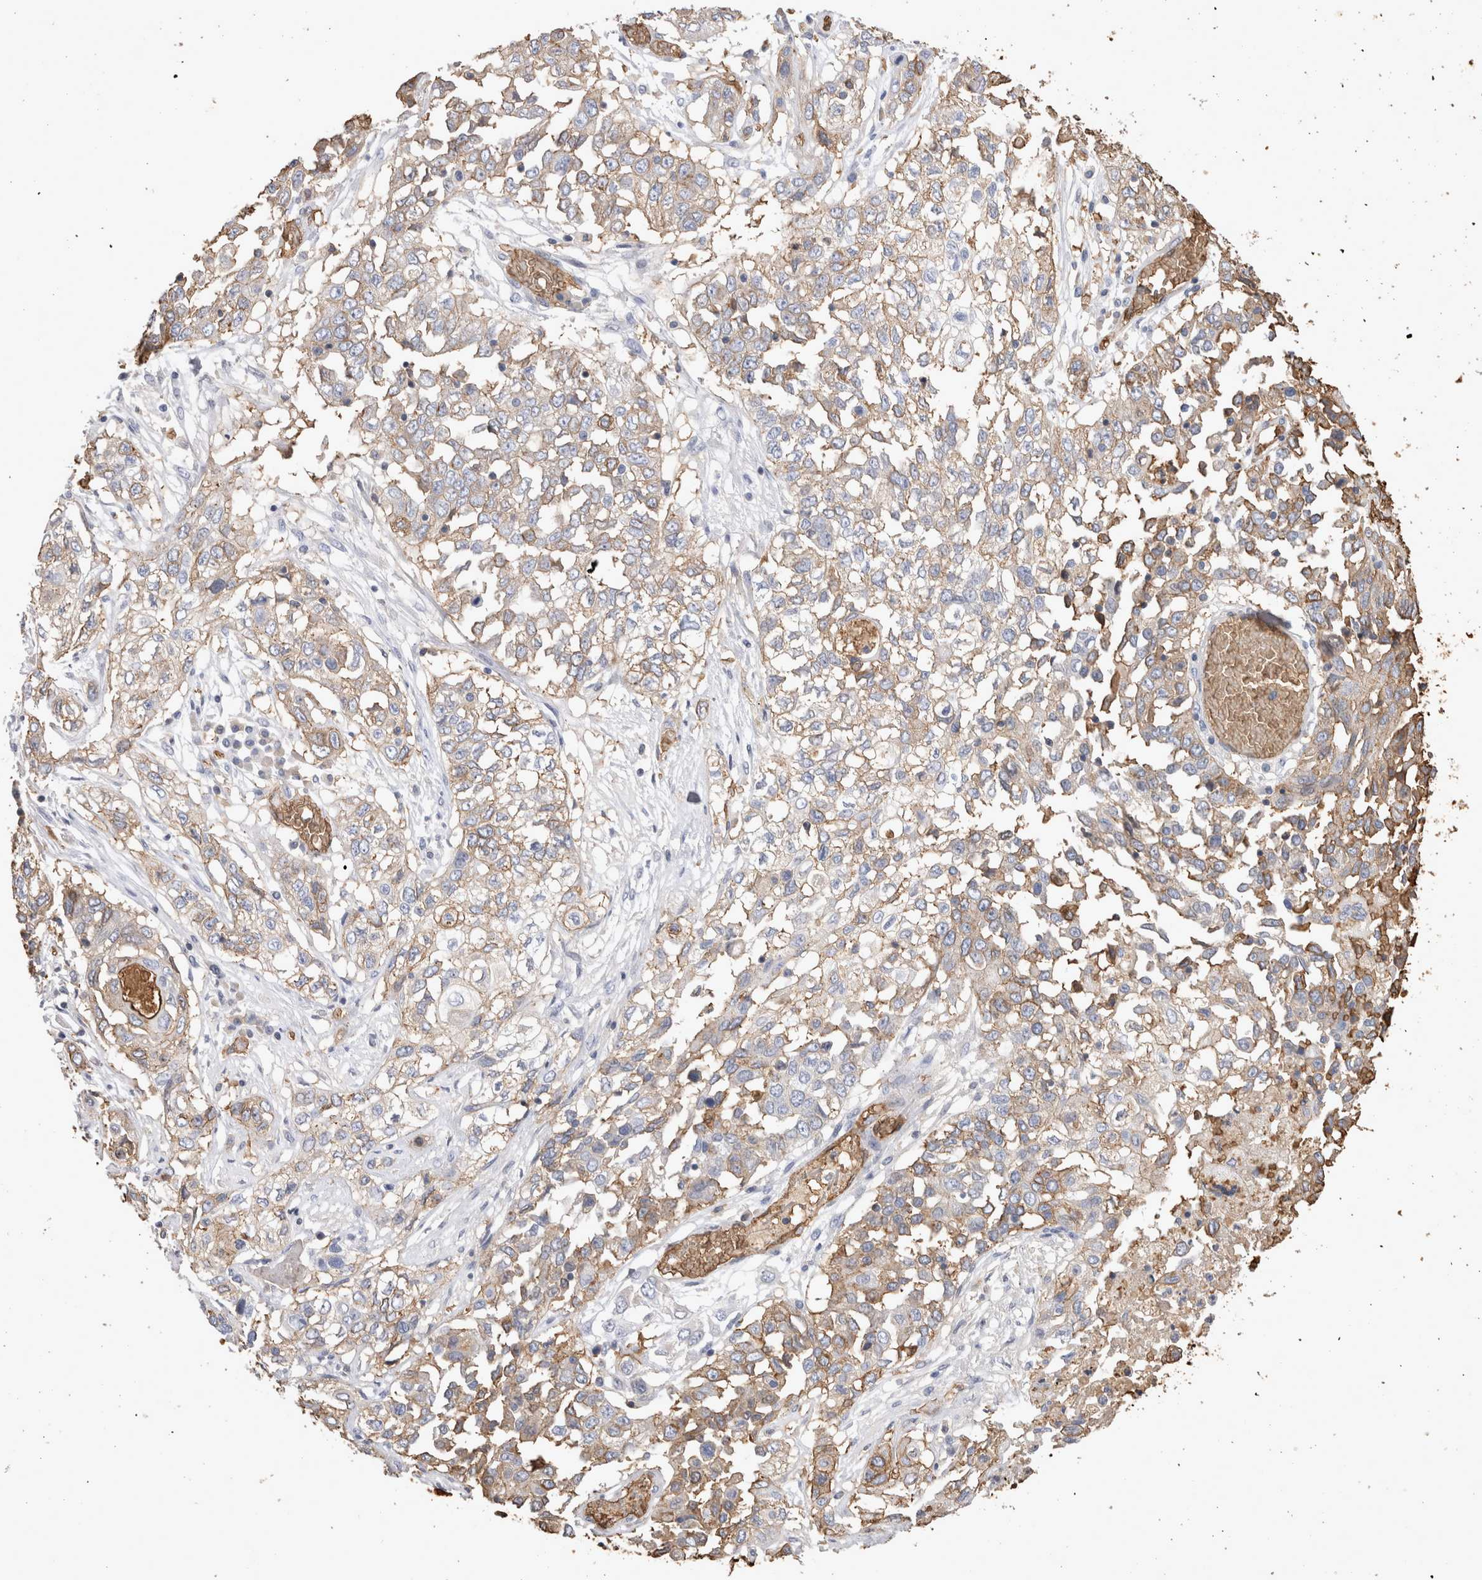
{"staining": {"intensity": "weak", "quantity": "25%-75%", "location": "cytoplasmic/membranous"}, "tissue": "lung cancer", "cell_type": "Tumor cells", "image_type": "cancer", "snomed": [{"axis": "morphology", "description": "Squamous cell carcinoma, NOS"}, {"axis": "topography", "description": "Lung"}], "caption": "Protein staining by IHC demonstrates weak cytoplasmic/membranous expression in about 25%-75% of tumor cells in lung cancer.", "gene": "IL17RC", "patient": {"sex": "male", "age": 71}}